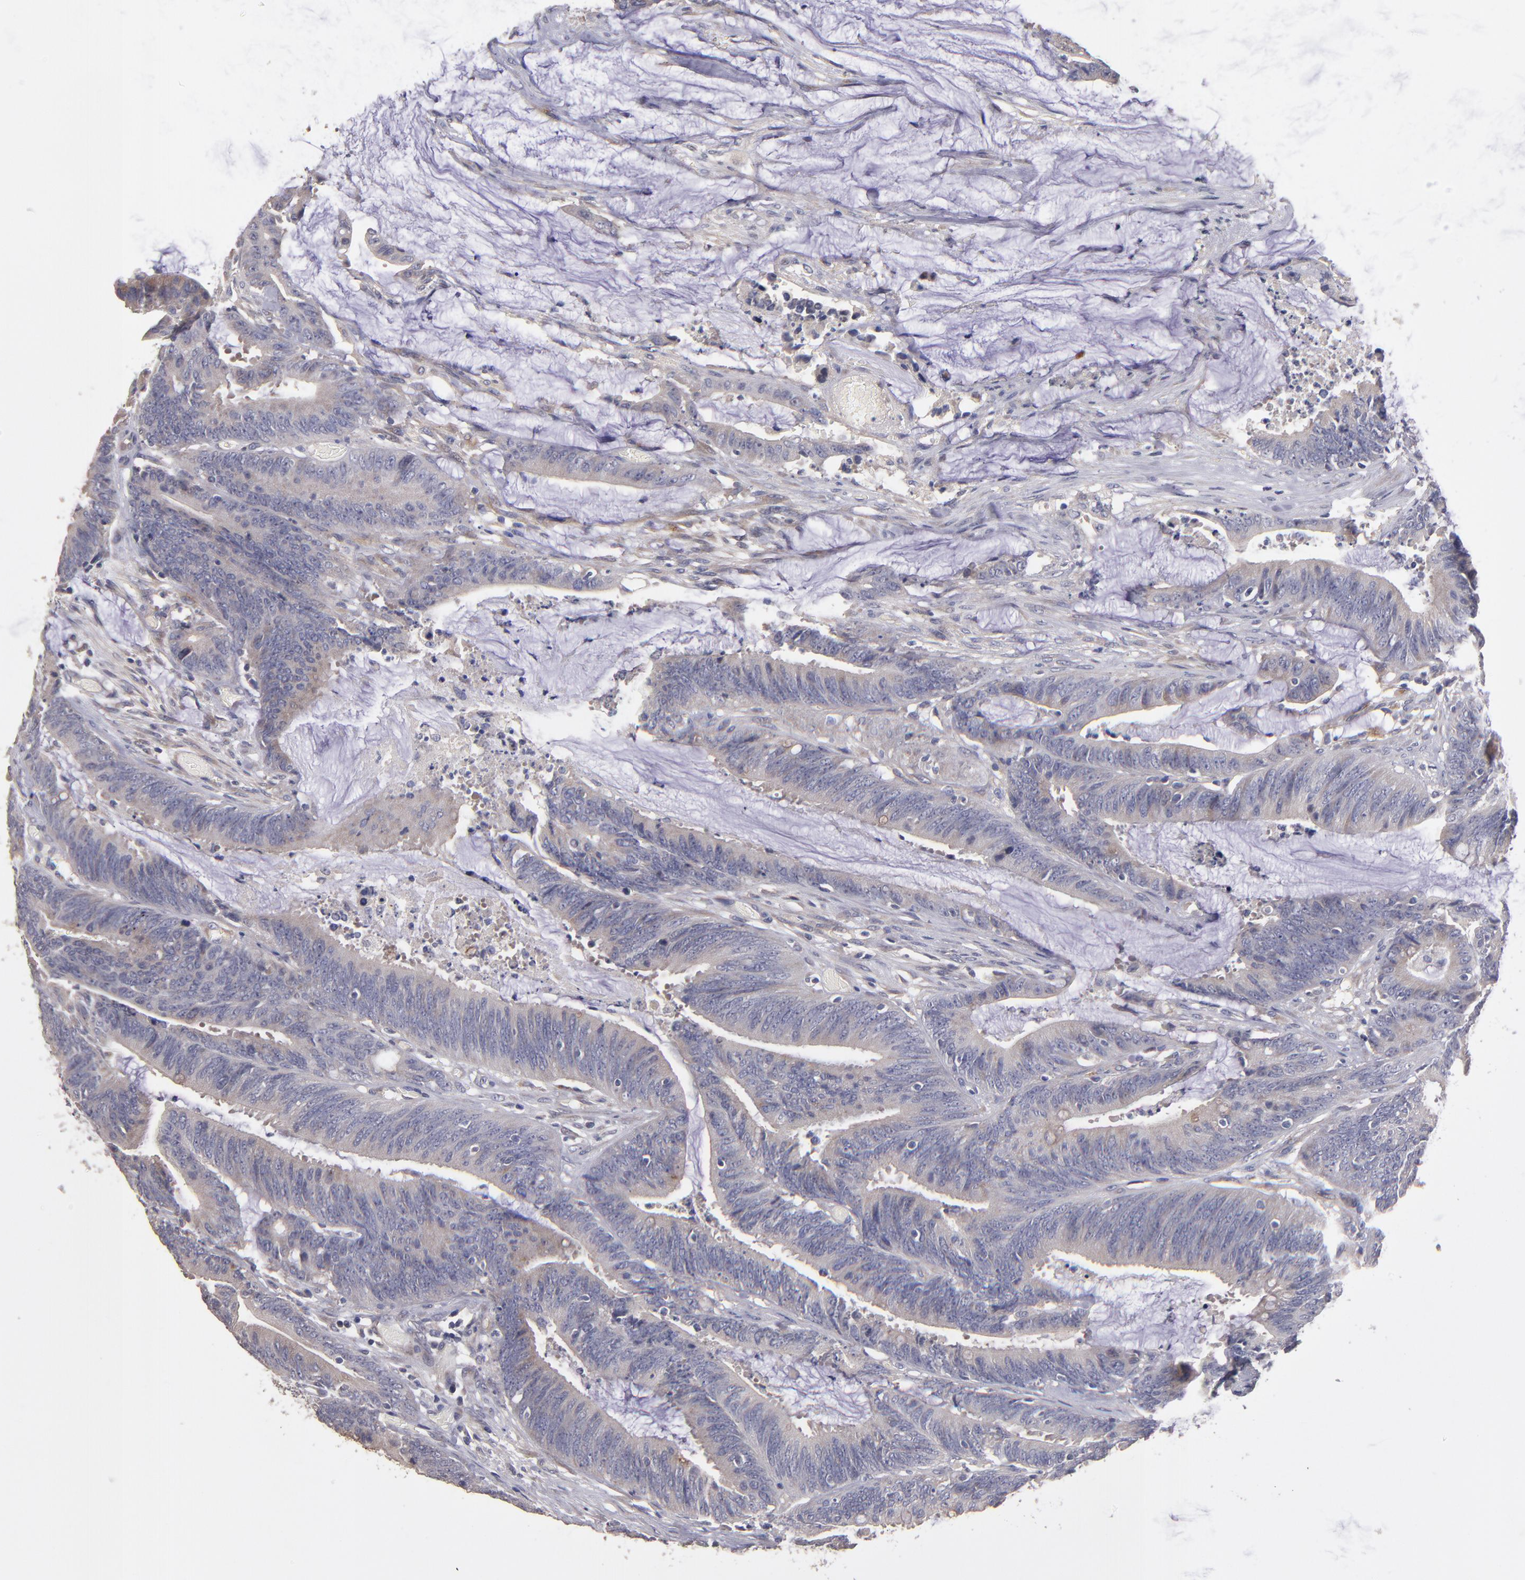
{"staining": {"intensity": "moderate", "quantity": ">75%", "location": "cytoplasmic/membranous"}, "tissue": "colorectal cancer", "cell_type": "Tumor cells", "image_type": "cancer", "snomed": [{"axis": "morphology", "description": "Adenocarcinoma, NOS"}, {"axis": "topography", "description": "Rectum"}], "caption": "Tumor cells display medium levels of moderate cytoplasmic/membranous positivity in approximately >75% of cells in human colorectal adenocarcinoma.", "gene": "MAGEE1", "patient": {"sex": "female", "age": 66}}